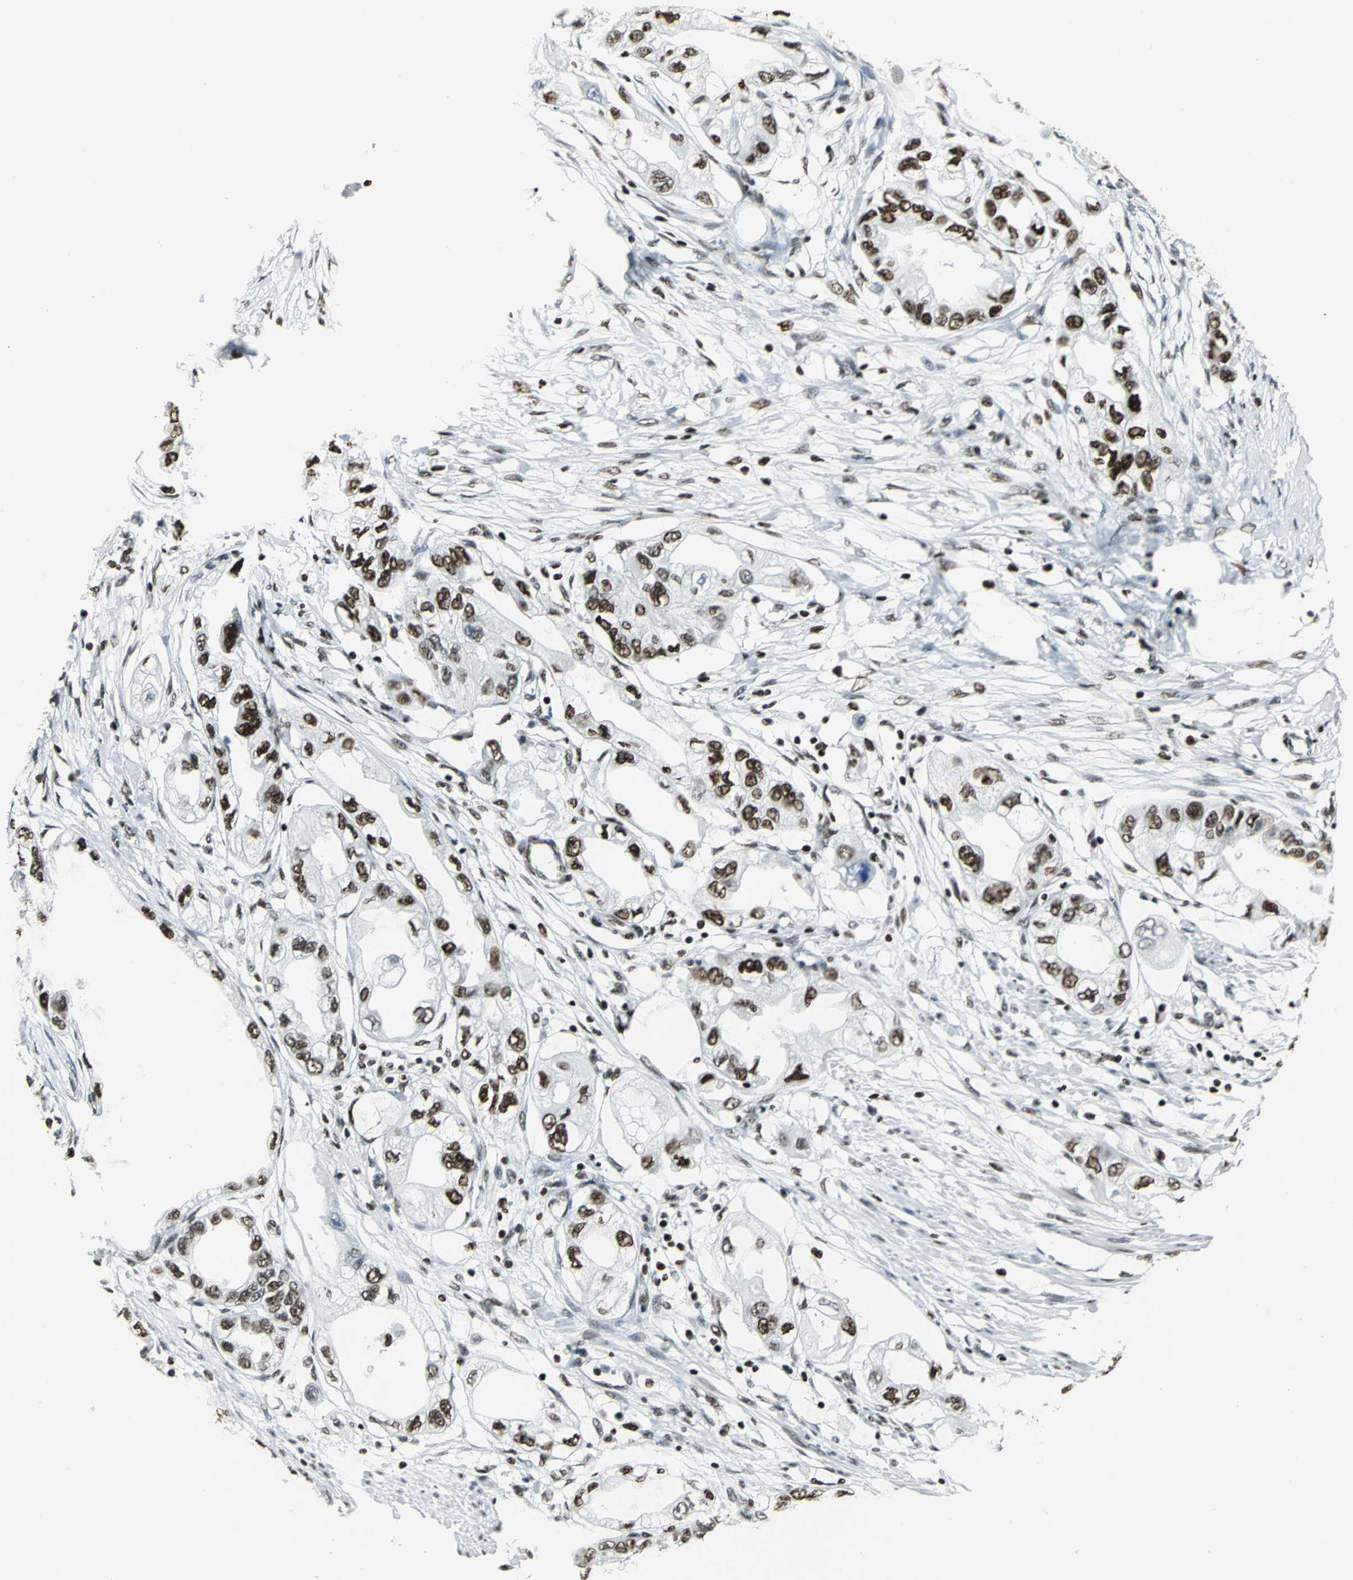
{"staining": {"intensity": "strong", "quantity": ">75%", "location": "nuclear"}, "tissue": "endometrial cancer", "cell_type": "Tumor cells", "image_type": "cancer", "snomed": [{"axis": "morphology", "description": "Adenocarcinoma, NOS"}, {"axis": "topography", "description": "Endometrium"}], "caption": "High-magnification brightfield microscopy of endometrial cancer stained with DAB (3,3'-diaminobenzidine) (brown) and counterstained with hematoxylin (blue). tumor cells exhibit strong nuclear expression is appreciated in about>75% of cells.", "gene": "HNRNPD", "patient": {"sex": "female", "age": 67}}